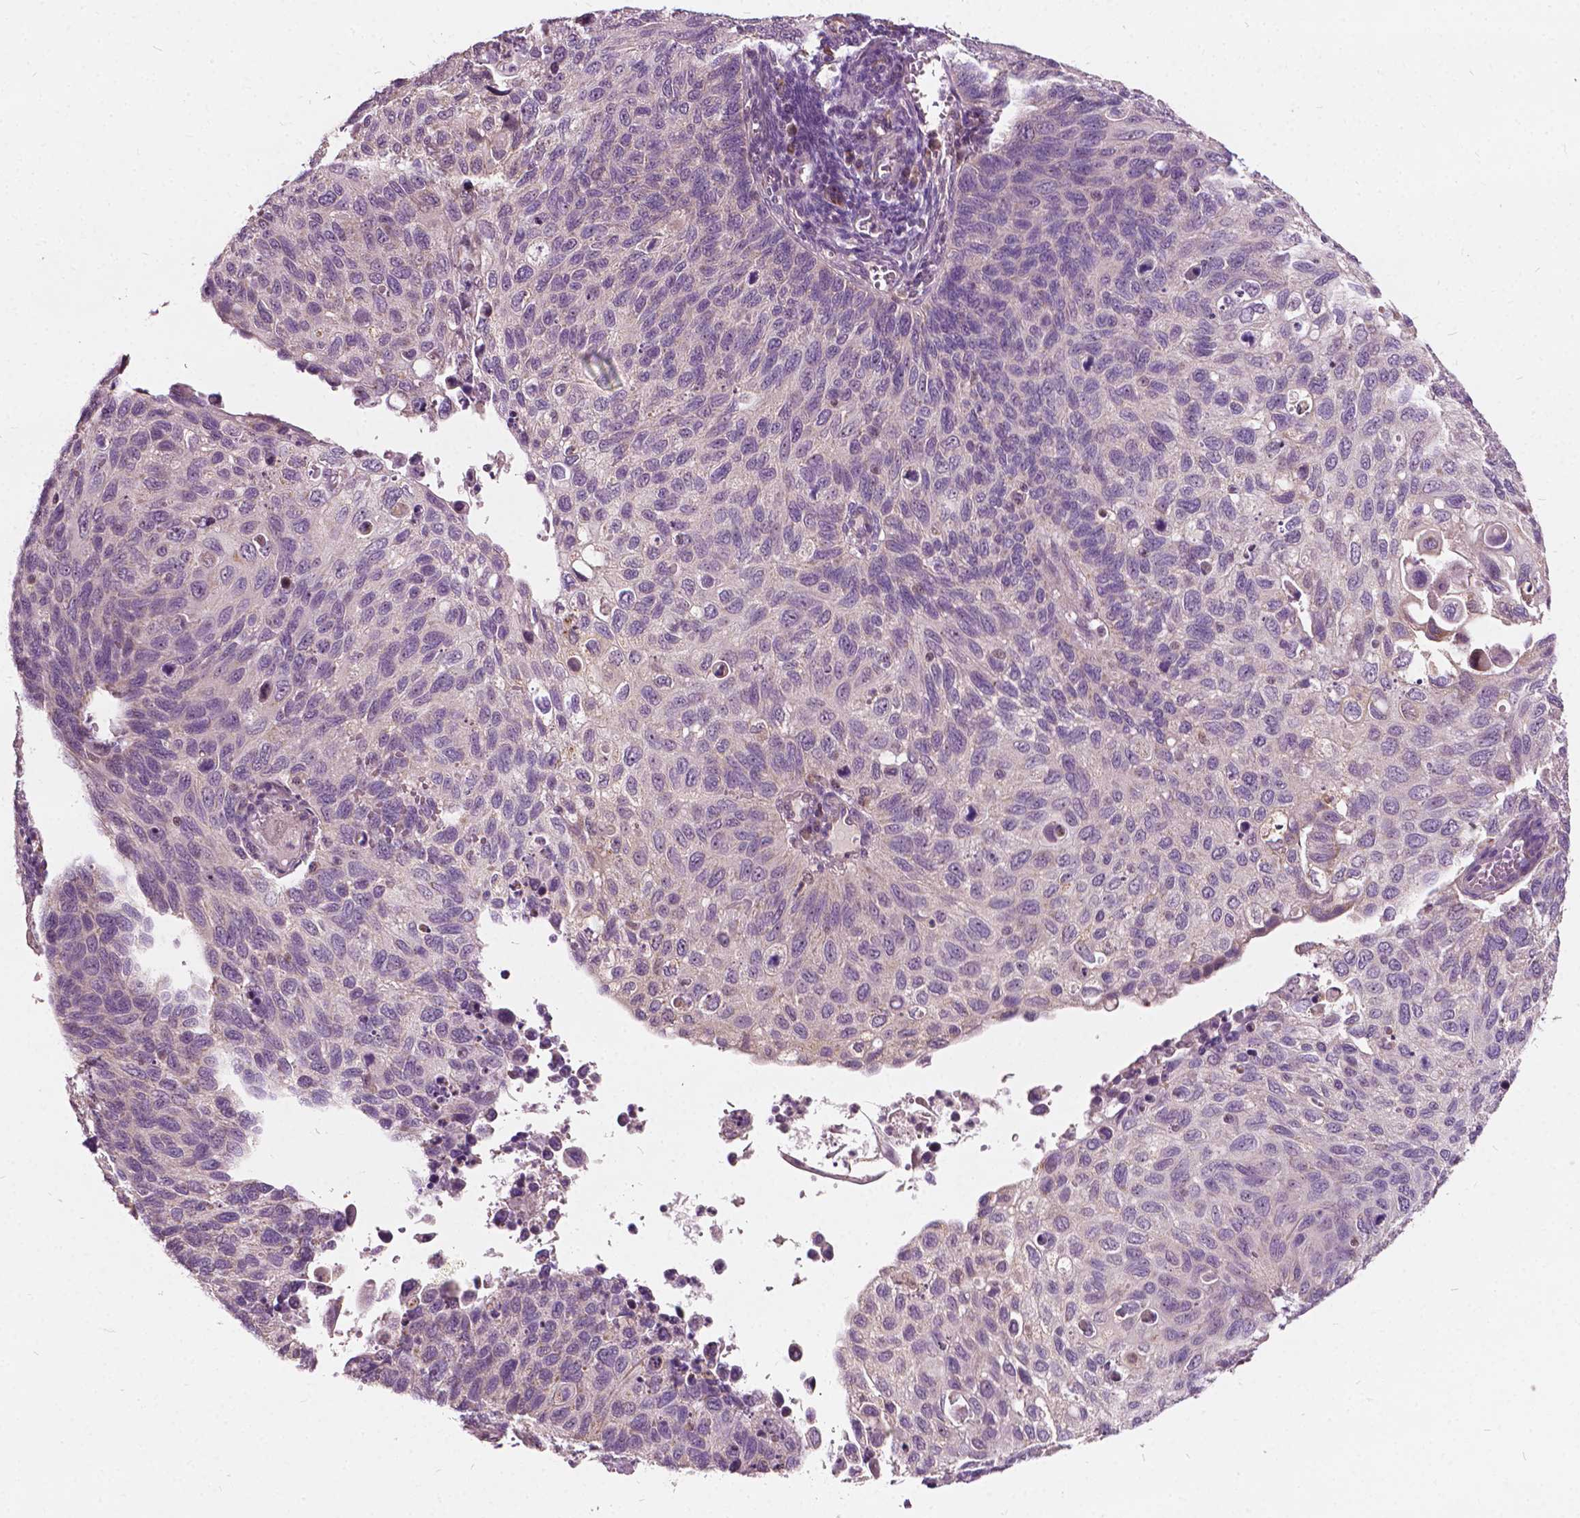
{"staining": {"intensity": "negative", "quantity": "none", "location": "none"}, "tissue": "cervical cancer", "cell_type": "Tumor cells", "image_type": "cancer", "snomed": [{"axis": "morphology", "description": "Squamous cell carcinoma, NOS"}, {"axis": "topography", "description": "Cervix"}], "caption": "A histopathology image of human cervical squamous cell carcinoma is negative for staining in tumor cells.", "gene": "ODF3L2", "patient": {"sex": "female", "age": 70}}